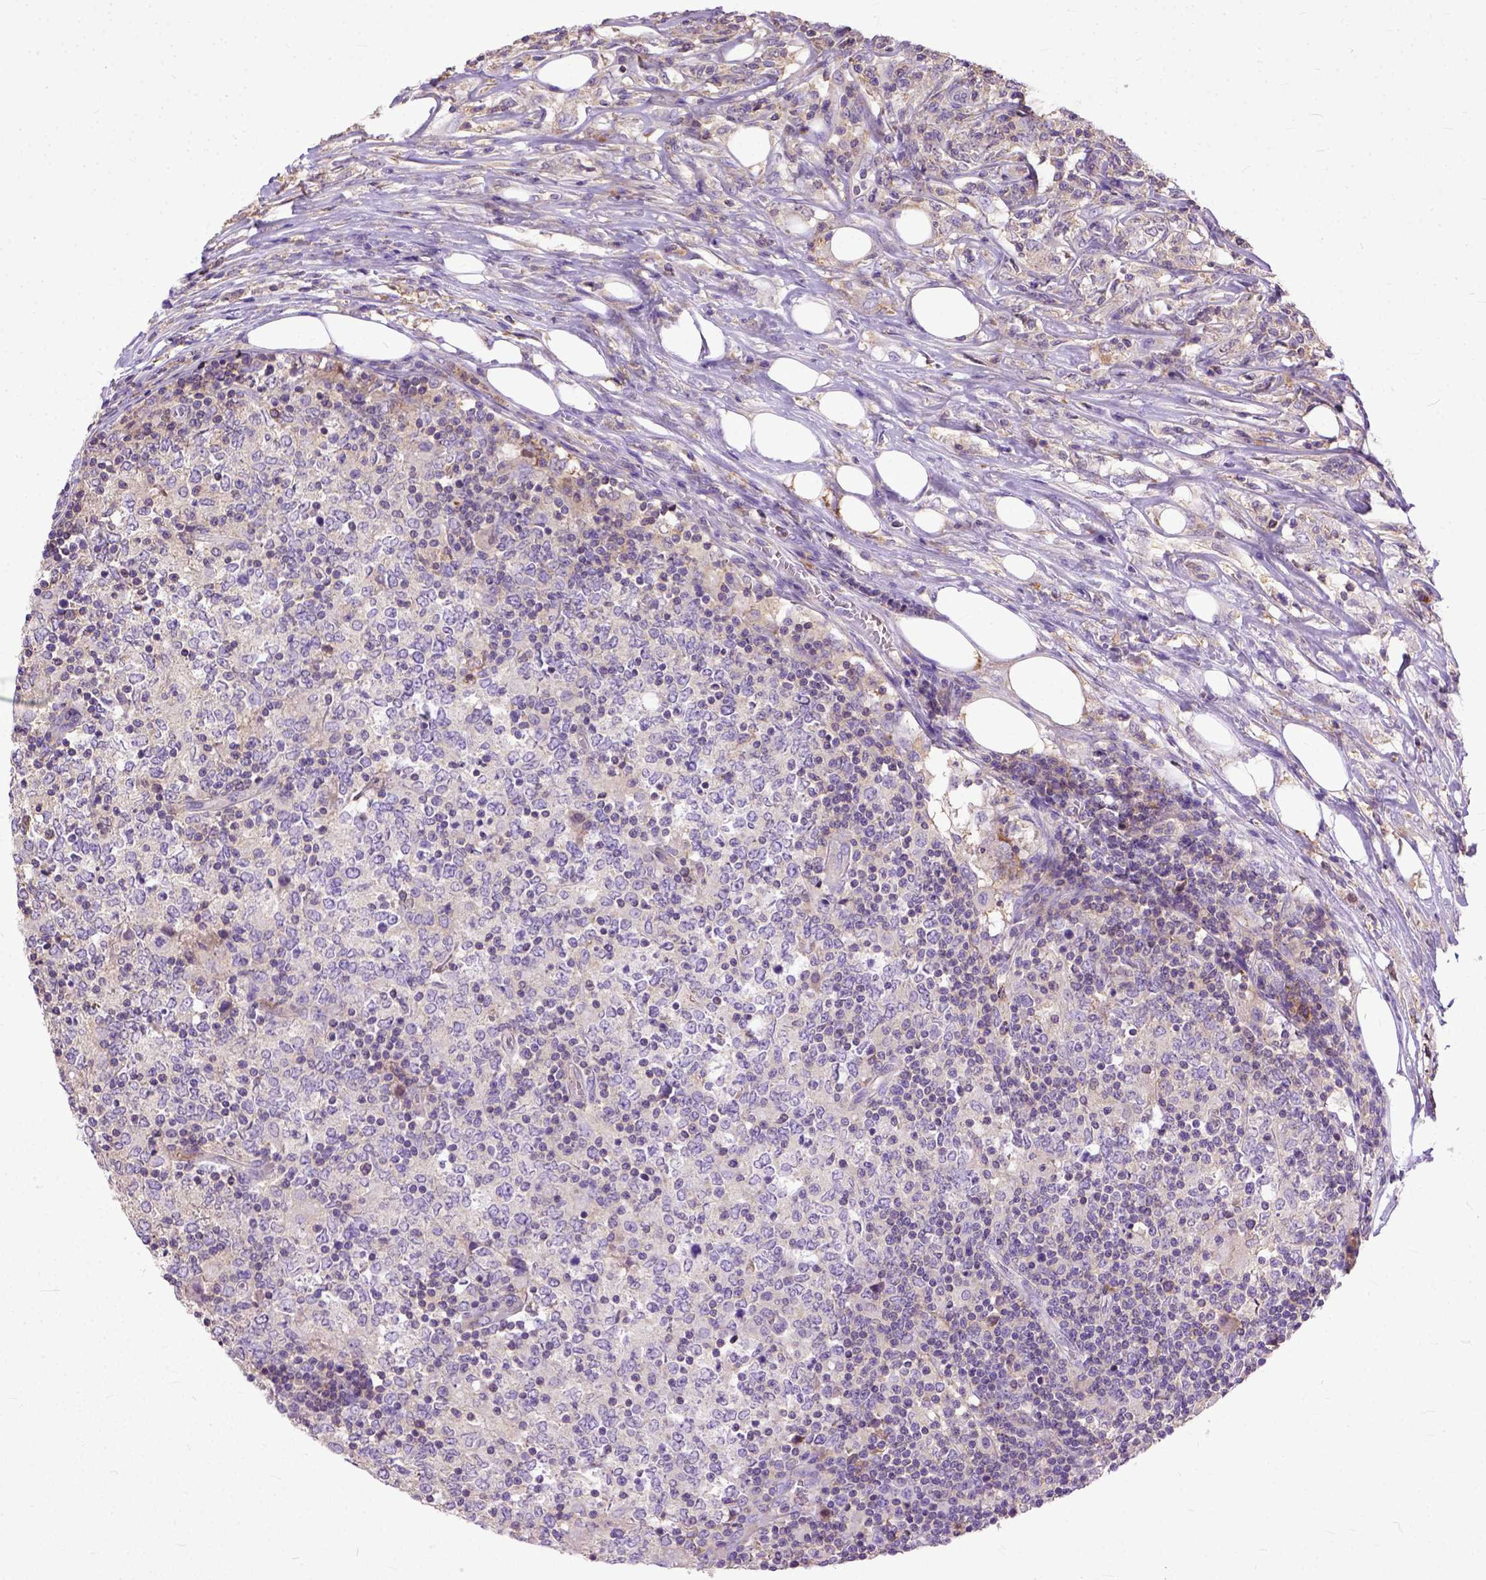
{"staining": {"intensity": "weak", "quantity": "<25%", "location": "cytoplasmic/membranous"}, "tissue": "lymphoma", "cell_type": "Tumor cells", "image_type": "cancer", "snomed": [{"axis": "morphology", "description": "Malignant lymphoma, non-Hodgkin's type, High grade"}, {"axis": "topography", "description": "Lymph node"}], "caption": "High power microscopy micrograph of an immunohistochemistry micrograph of lymphoma, revealing no significant positivity in tumor cells. (DAB IHC, high magnification).", "gene": "NAMPT", "patient": {"sex": "female", "age": 84}}